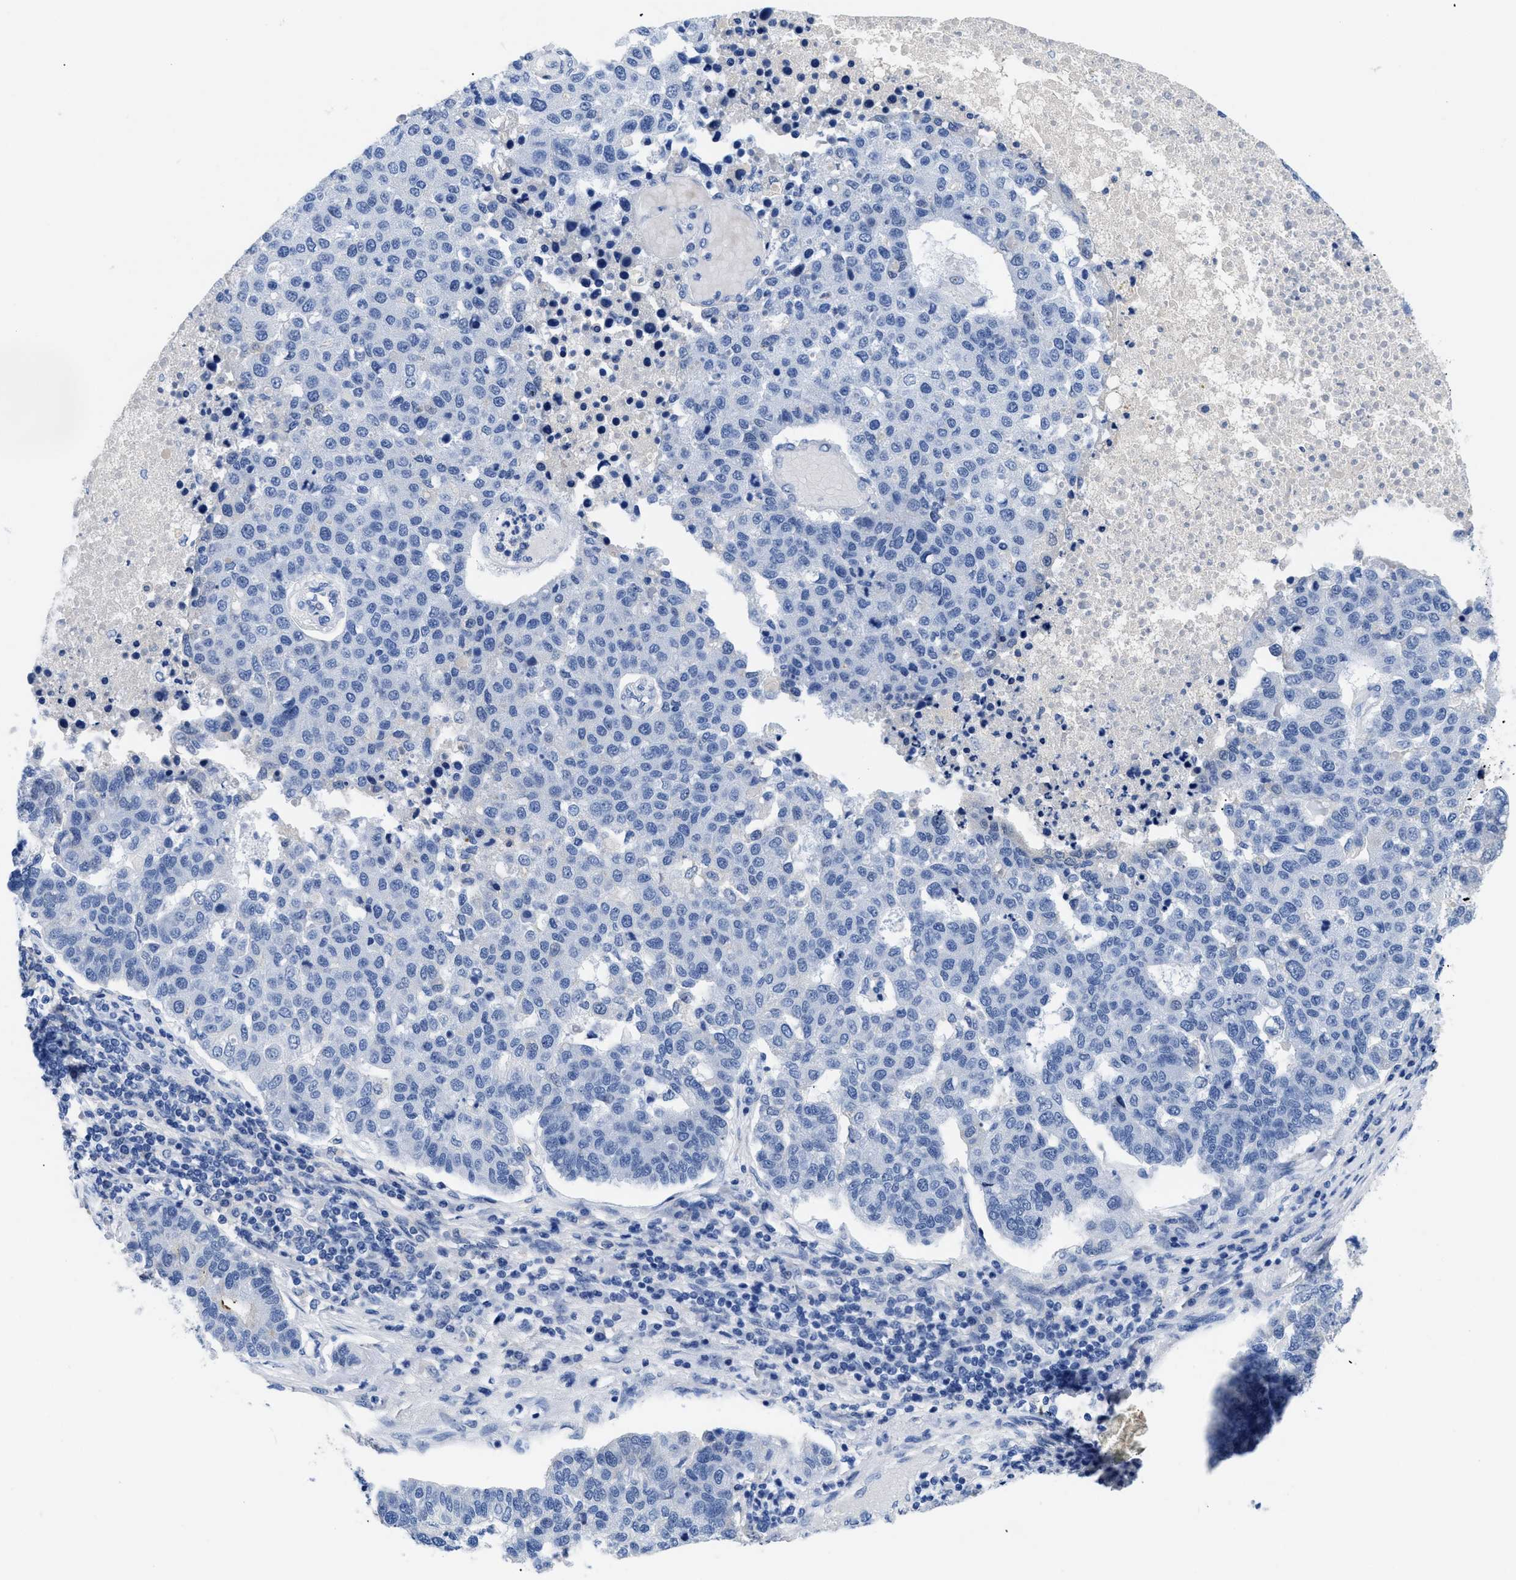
{"staining": {"intensity": "negative", "quantity": "none", "location": "none"}, "tissue": "pancreatic cancer", "cell_type": "Tumor cells", "image_type": "cancer", "snomed": [{"axis": "morphology", "description": "Adenocarcinoma, NOS"}, {"axis": "topography", "description": "Pancreas"}], "caption": "Immunohistochemistry (IHC) histopathology image of neoplastic tissue: pancreatic cancer (adenocarcinoma) stained with DAB (3,3'-diaminobenzidine) displays no significant protein positivity in tumor cells. (DAB (3,3'-diaminobenzidine) immunohistochemistry (IHC) with hematoxylin counter stain).", "gene": "TMEM68", "patient": {"sex": "female", "age": 61}}